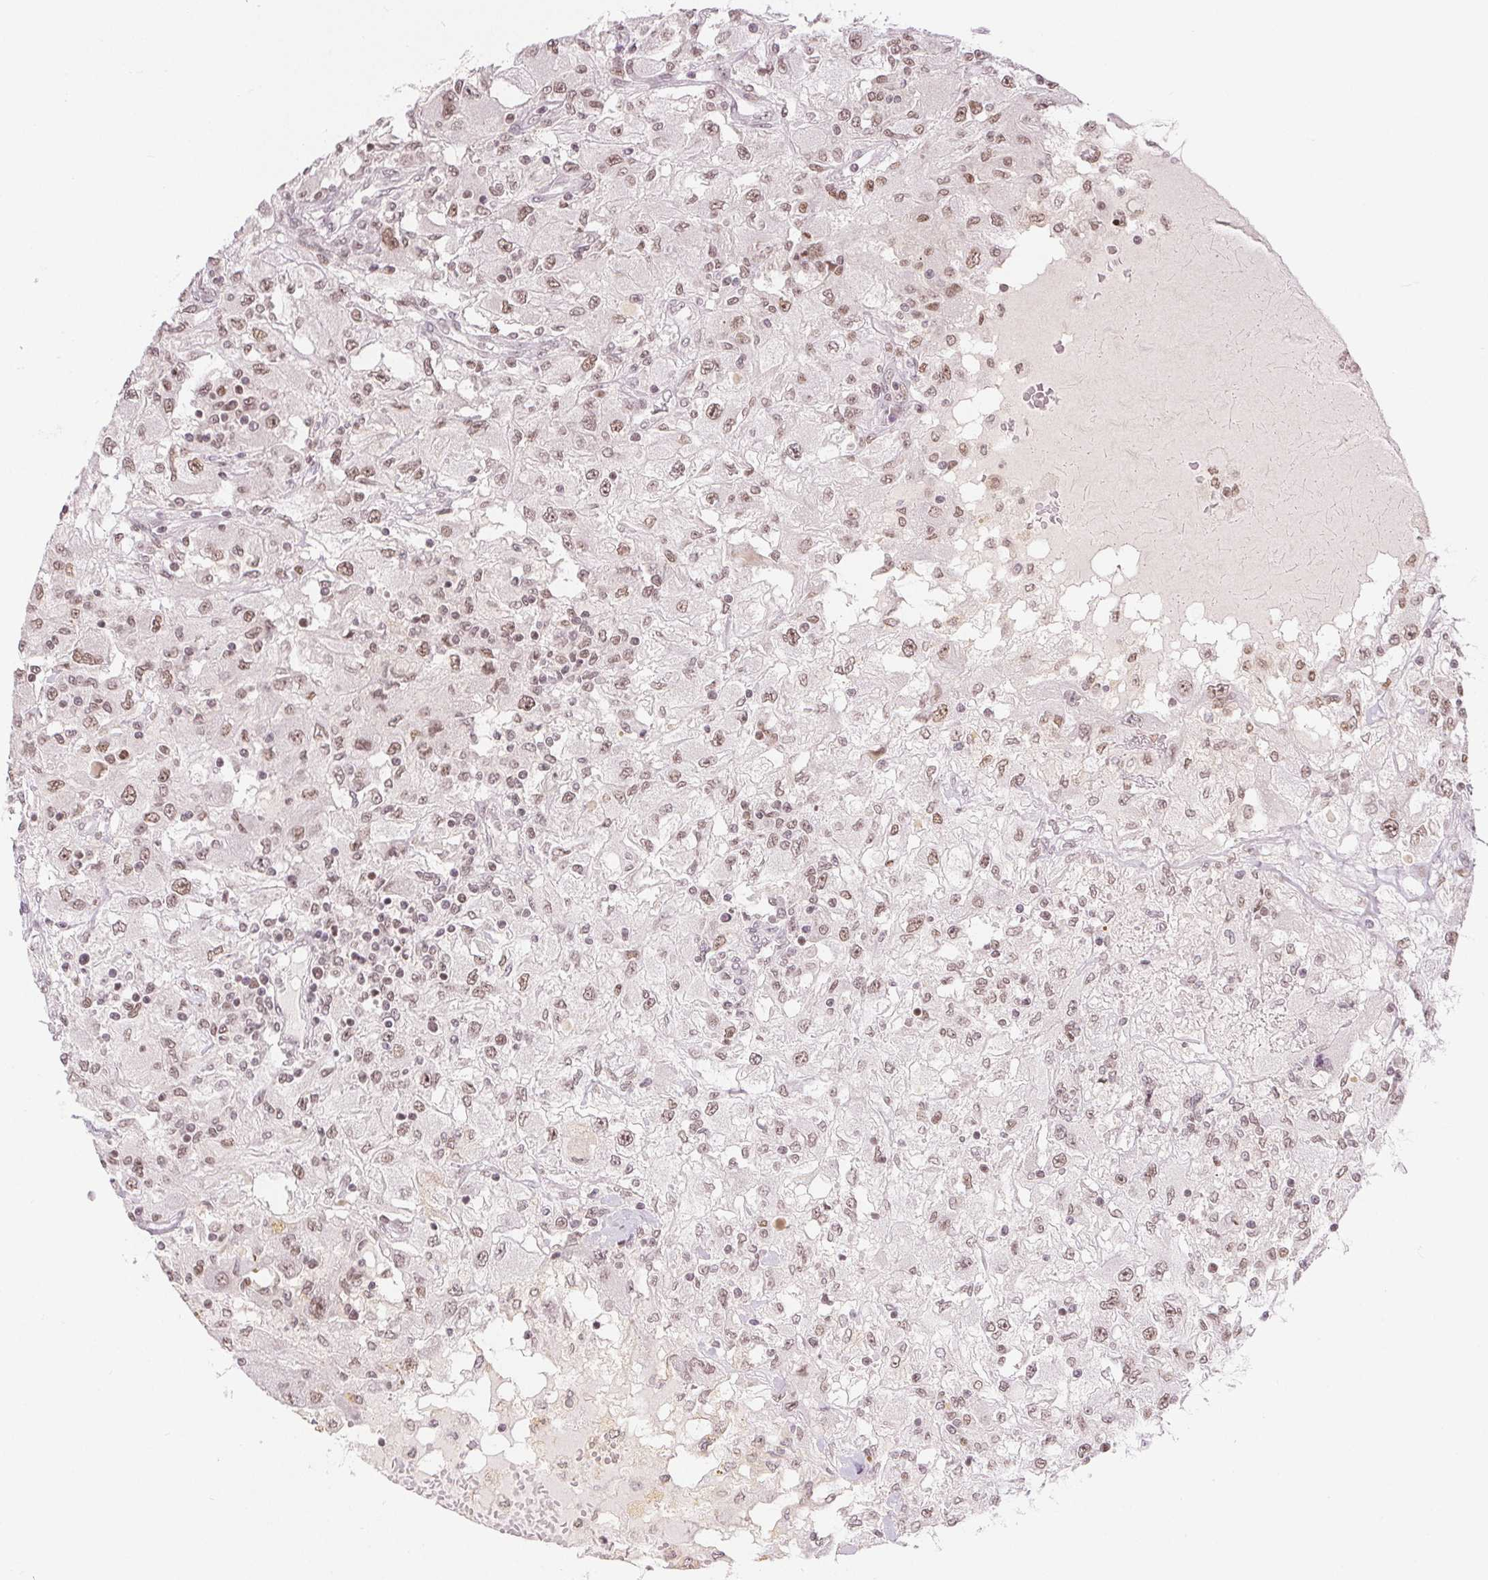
{"staining": {"intensity": "moderate", "quantity": ">75%", "location": "nuclear"}, "tissue": "renal cancer", "cell_type": "Tumor cells", "image_type": "cancer", "snomed": [{"axis": "morphology", "description": "Adenocarcinoma, NOS"}, {"axis": "topography", "description": "Kidney"}], "caption": "IHC micrograph of renal cancer stained for a protein (brown), which reveals medium levels of moderate nuclear staining in about >75% of tumor cells.", "gene": "DEK", "patient": {"sex": "female", "age": 67}}